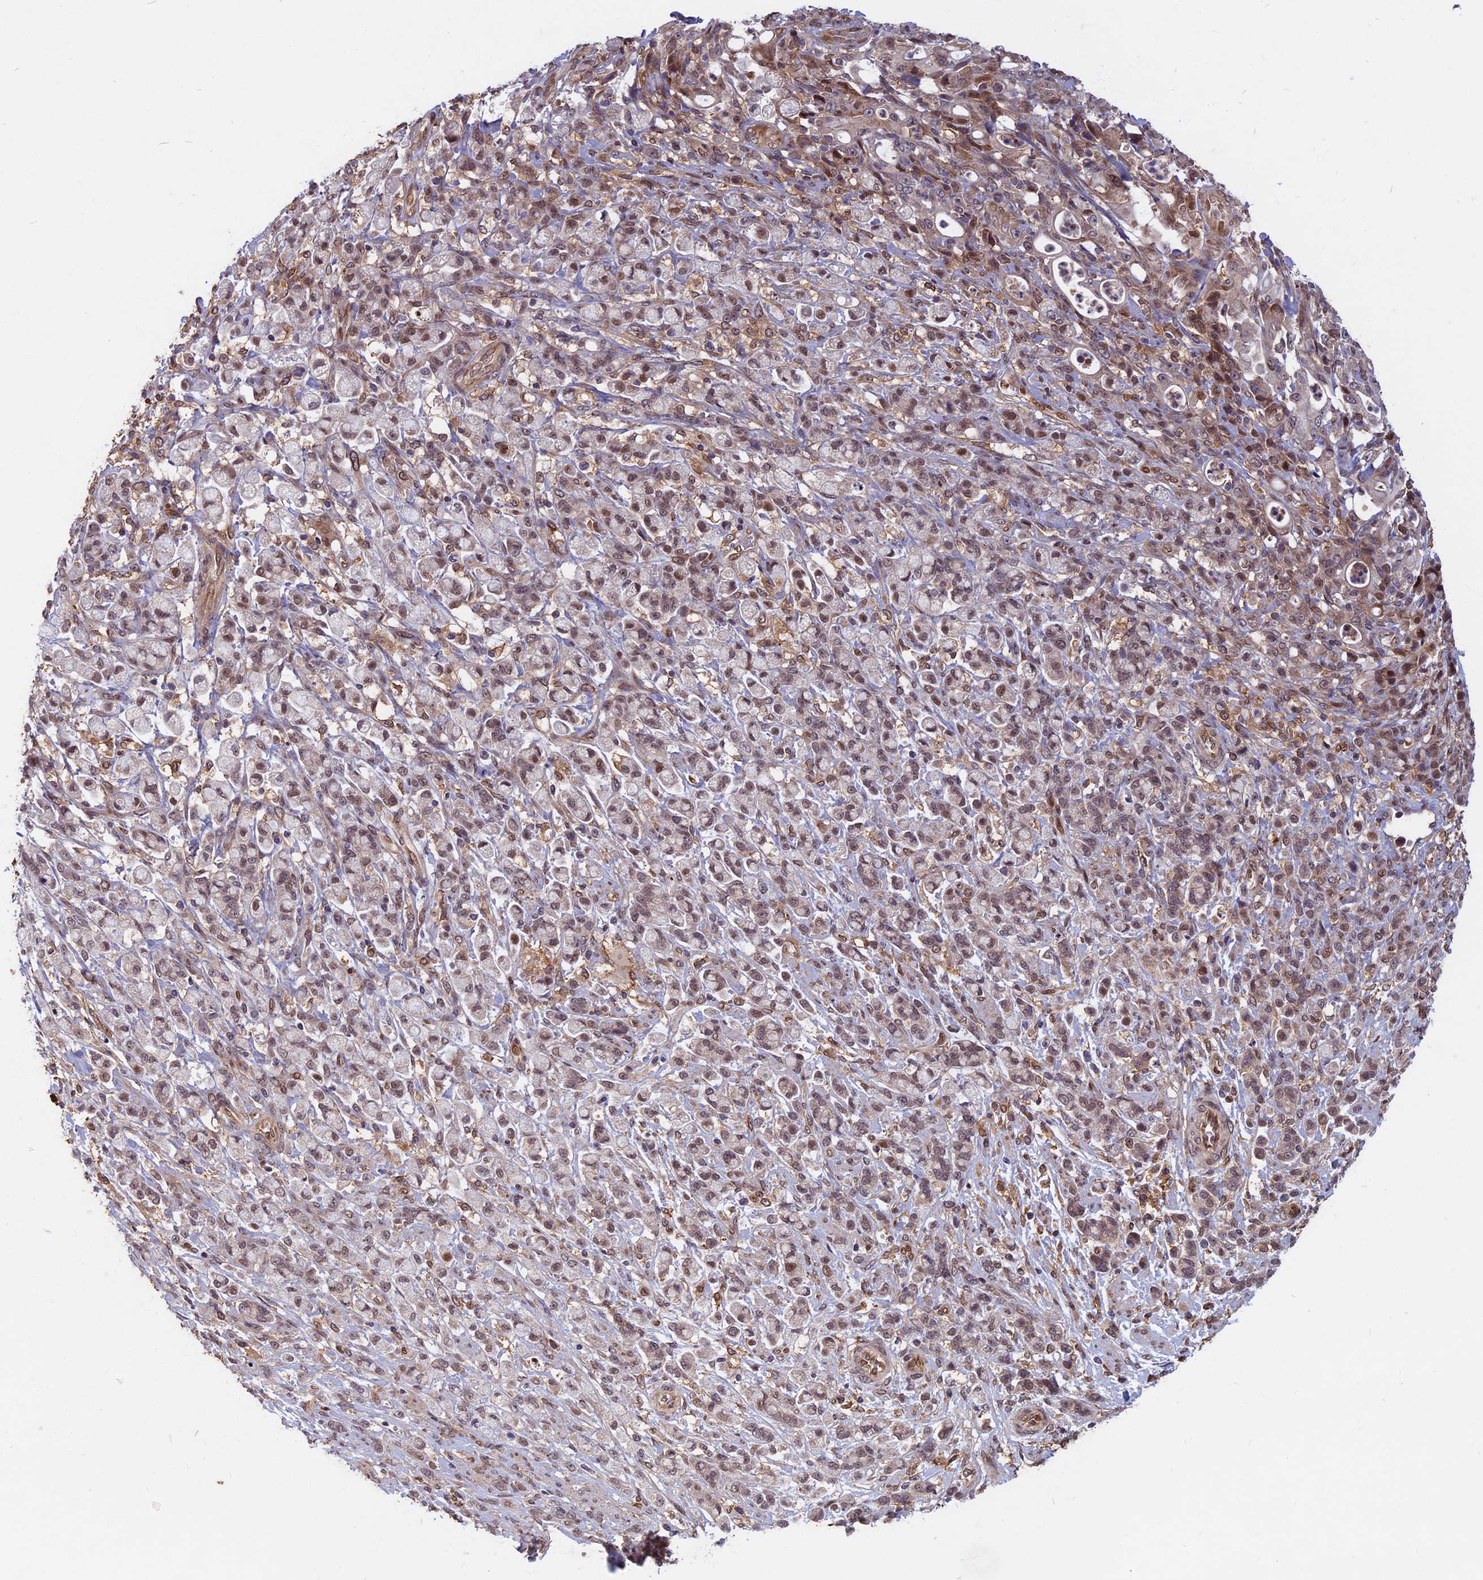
{"staining": {"intensity": "weak", "quantity": ">75%", "location": "nuclear"}, "tissue": "stomach cancer", "cell_type": "Tumor cells", "image_type": "cancer", "snomed": [{"axis": "morphology", "description": "Adenocarcinoma, NOS"}, {"axis": "topography", "description": "Stomach"}], "caption": "This histopathology image shows immunohistochemistry staining of human stomach cancer, with low weak nuclear expression in approximately >75% of tumor cells.", "gene": "SPG11", "patient": {"sex": "female", "age": 60}}